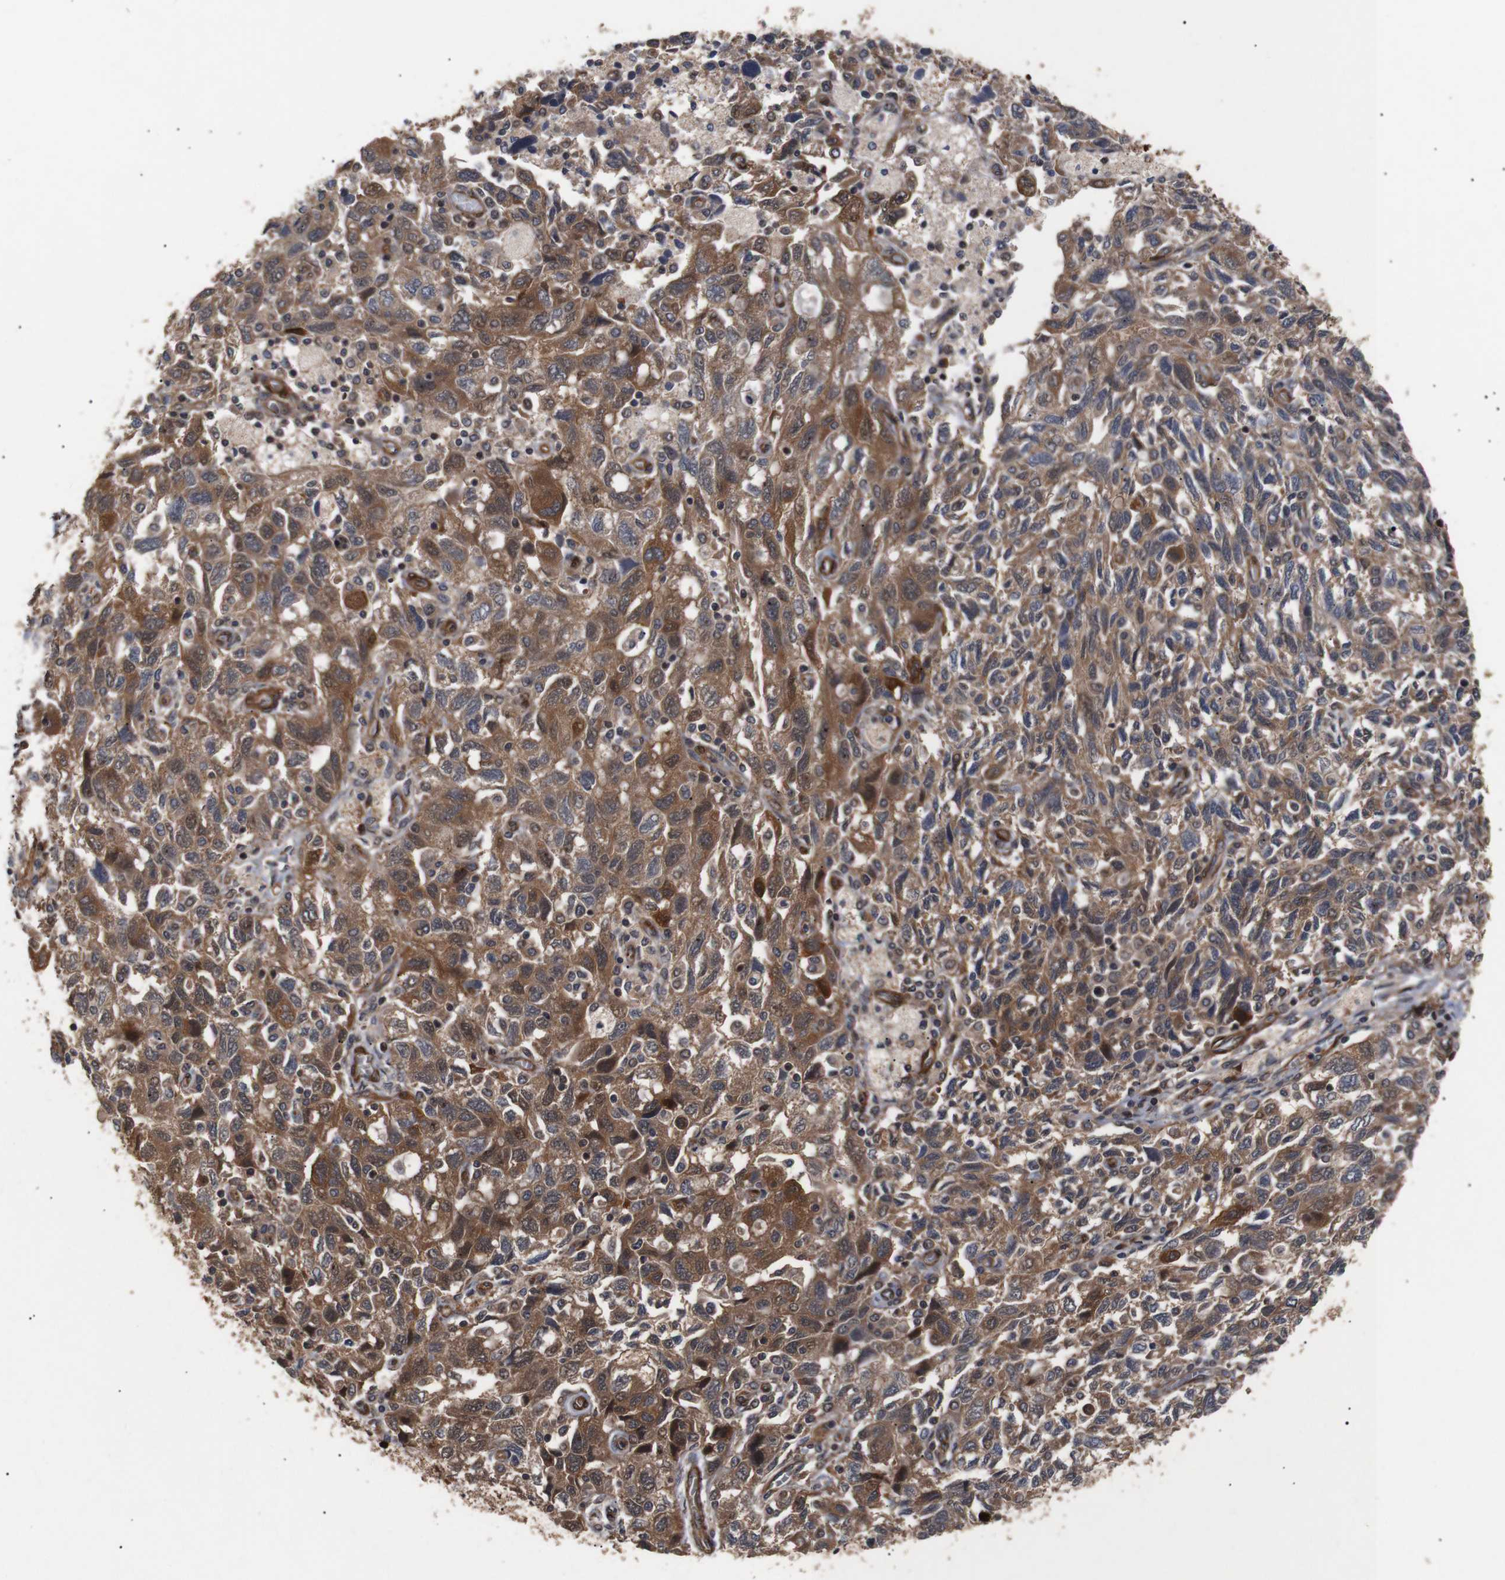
{"staining": {"intensity": "moderate", "quantity": ">75%", "location": "cytoplasmic/membranous"}, "tissue": "ovarian cancer", "cell_type": "Tumor cells", "image_type": "cancer", "snomed": [{"axis": "morphology", "description": "Carcinoma, NOS"}, {"axis": "morphology", "description": "Cystadenocarcinoma, serous, NOS"}, {"axis": "topography", "description": "Ovary"}], "caption": "Ovarian cancer (serous cystadenocarcinoma) tissue exhibits moderate cytoplasmic/membranous expression in about >75% of tumor cells, visualized by immunohistochemistry. (DAB = brown stain, brightfield microscopy at high magnification).", "gene": "PAWR", "patient": {"sex": "female", "age": 69}}